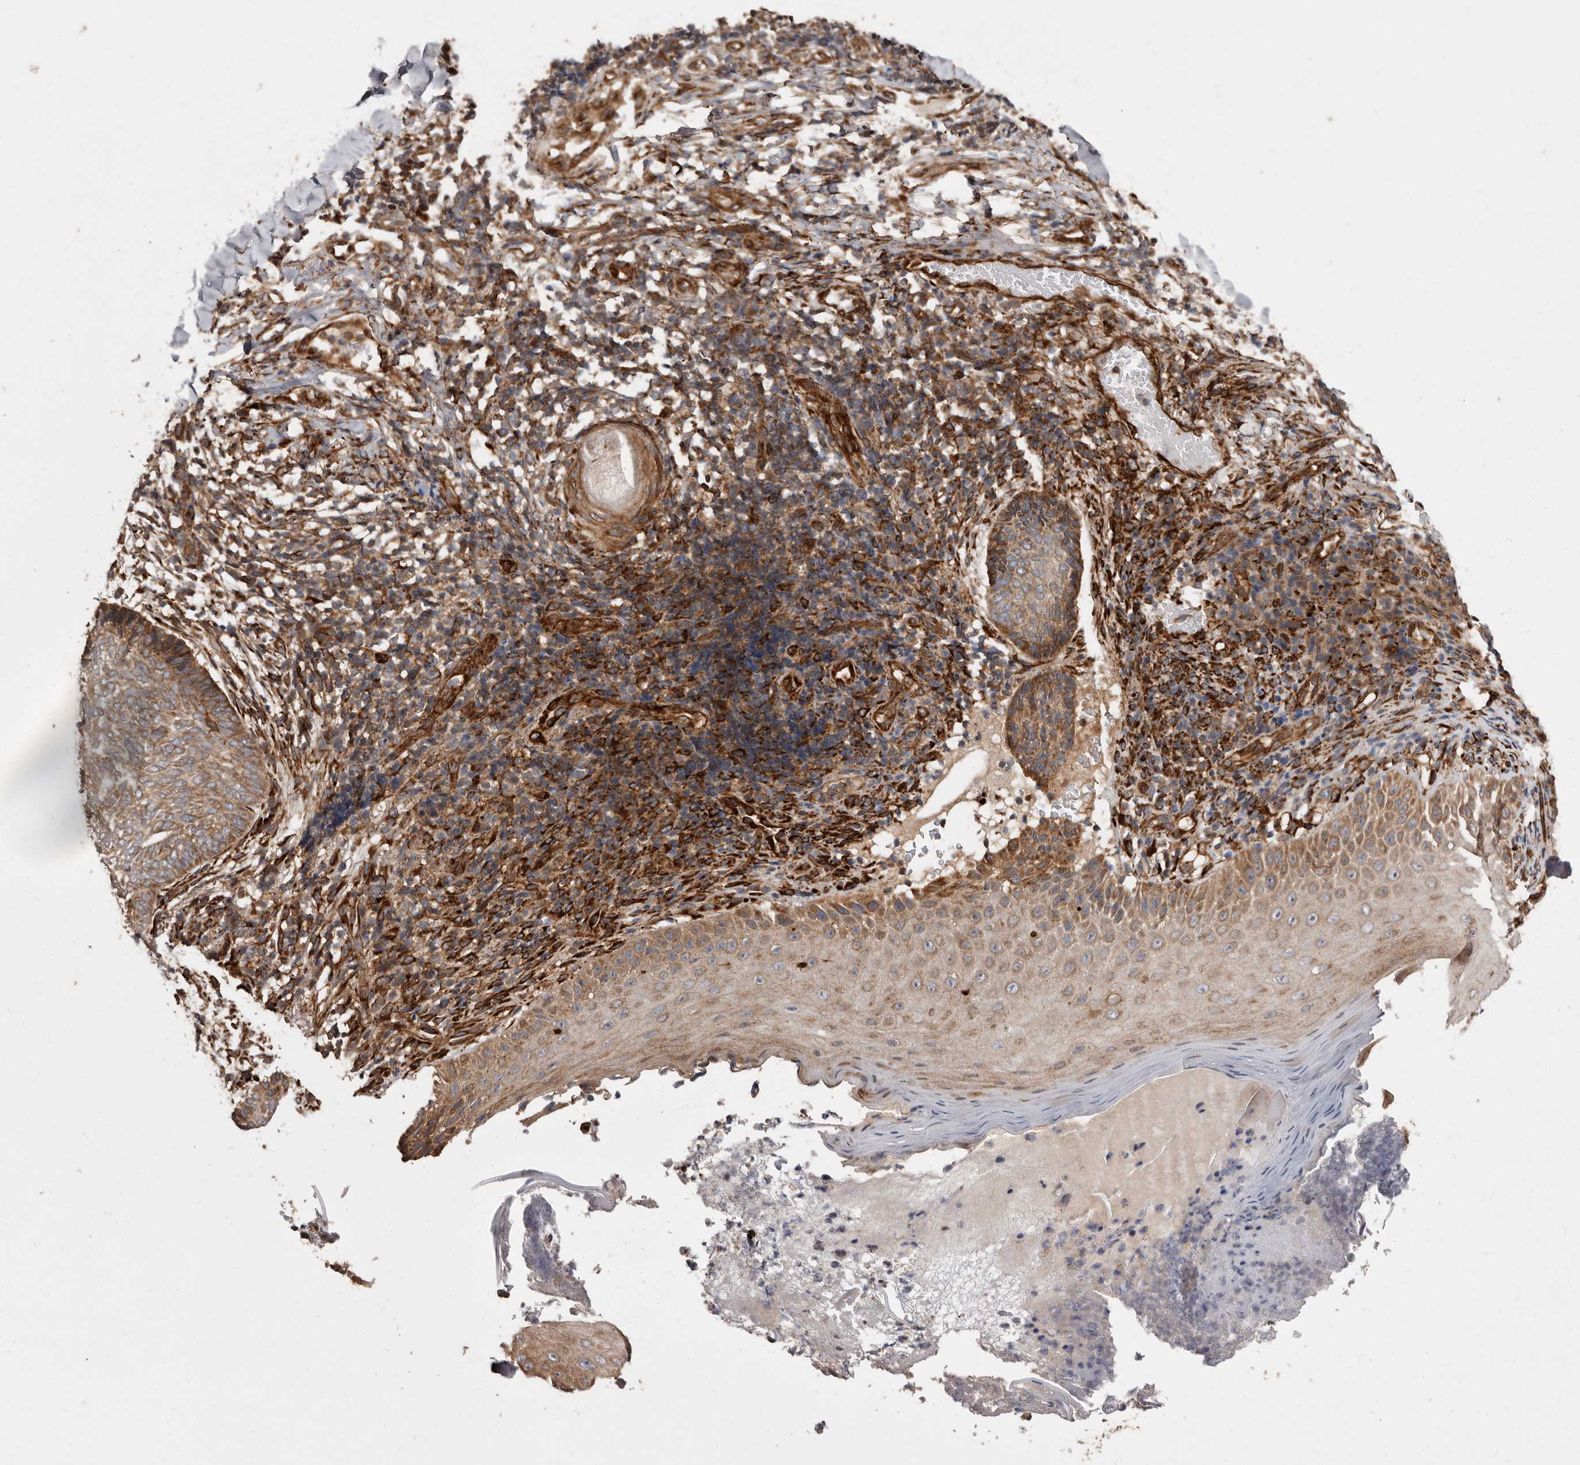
{"staining": {"intensity": "moderate", "quantity": ">75%", "location": "cytoplasmic/membranous"}, "tissue": "skin cancer", "cell_type": "Tumor cells", "image_type": "cancer", "snomed": [{"axis": "morphology", "description": "Normal tissue, NOS"}, {"axis": "morphology", "description": "Basal cell carcinoma"}, {"axis": "topography", "description": "Skin"}], "caption": "A brown stain labels moderate cytoplasmic/membranous staining of a protein in skin cancer (basal cell carcinoma) tumor cells. Ihc stains the protein of interest in brown and the nuclei are stained blue.", "gene": "FLAD1", "patient": {"sex": "male", "age": 50}}